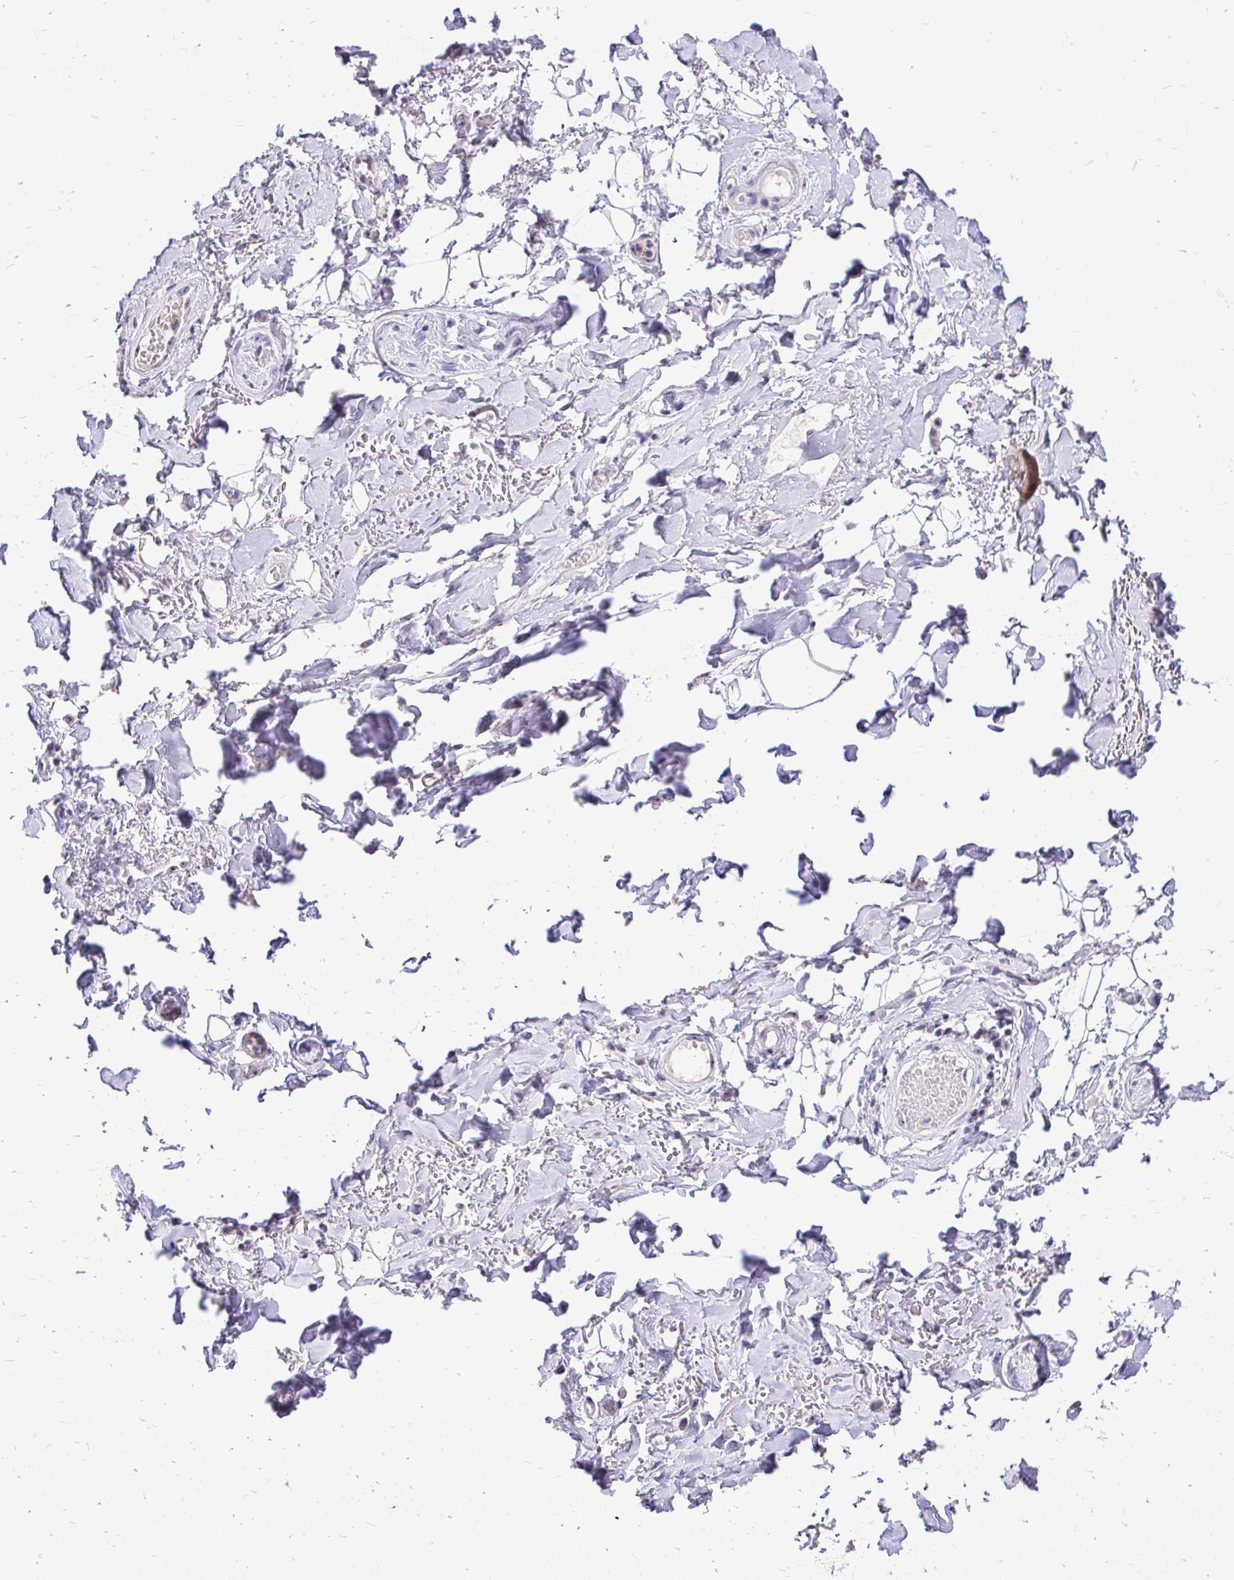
{"staining": {"intensity": "negative", "quantity": "none", "location": "none"}, "tissue": "adipose tissue", "cell_type": "Adipocytes", "image_type": "normal", "snomed": [{"axis": "morphology", "description": "Normal tissue, NOS"}, {"axis": "topography", "description": "Anal"}, {"axis": "topography", "description": "Peripheral nerve tissue"}], "caption": "Photomicrograph shows no protein staining in adipocytes of benign adipose tissue.", "gene": "NIFK", "patient": {"sex": "male", "age": 78}}